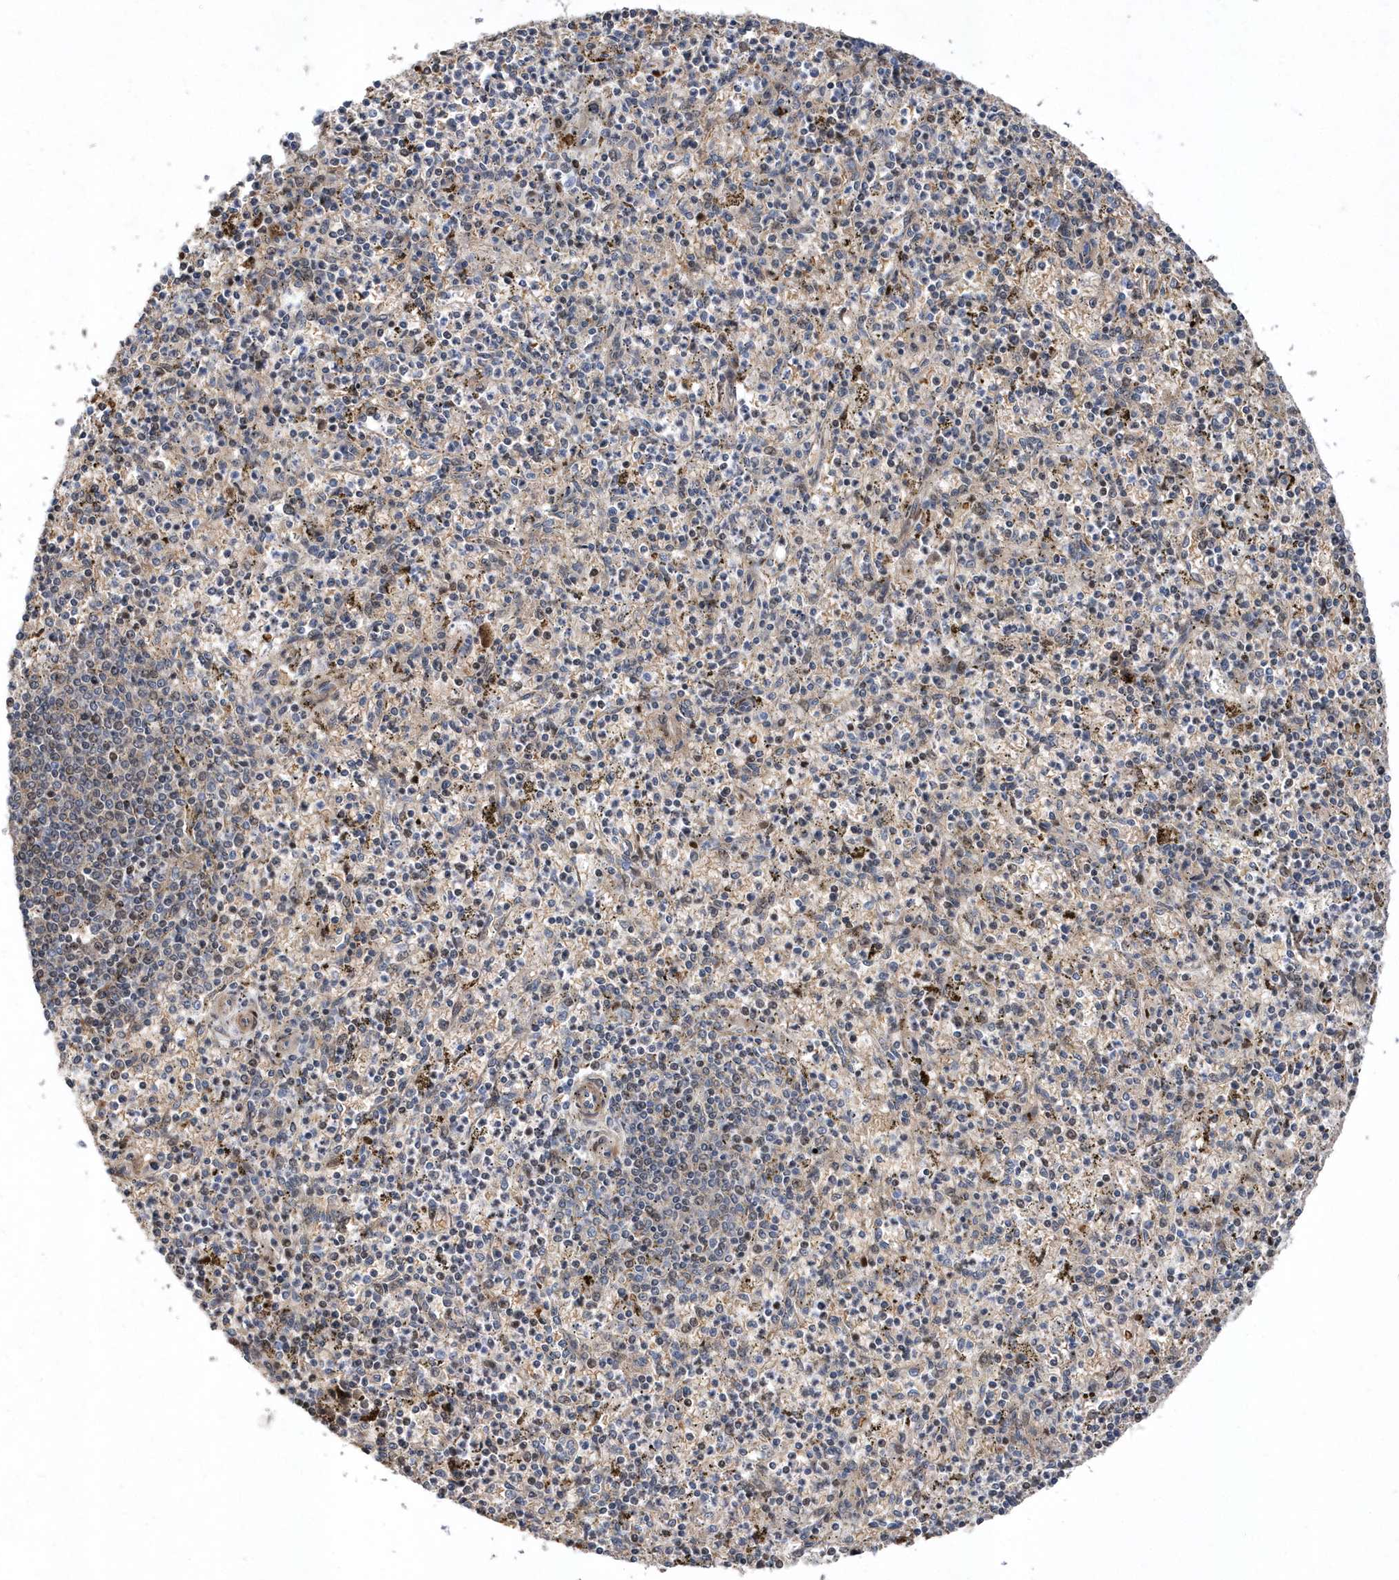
{"staining": {"intensity": "negative", "quantity": "none", "location": "none"}, "tissue": "spleen", "cell_type": "Cells in red pulp", "image_type": "normal", "snomed": [{"axis": "morphology", "description": "Normal tissue, NOS"}, {"axis": "topography", "description": "Spleen"}], "caption": "This is an immunohistochemistry (IHC) photomicrograph of normal spleen. There is no staining in cells in red pulp.", "gene": "ZNF875", "patient": {"sex": "male", "age": 72}}